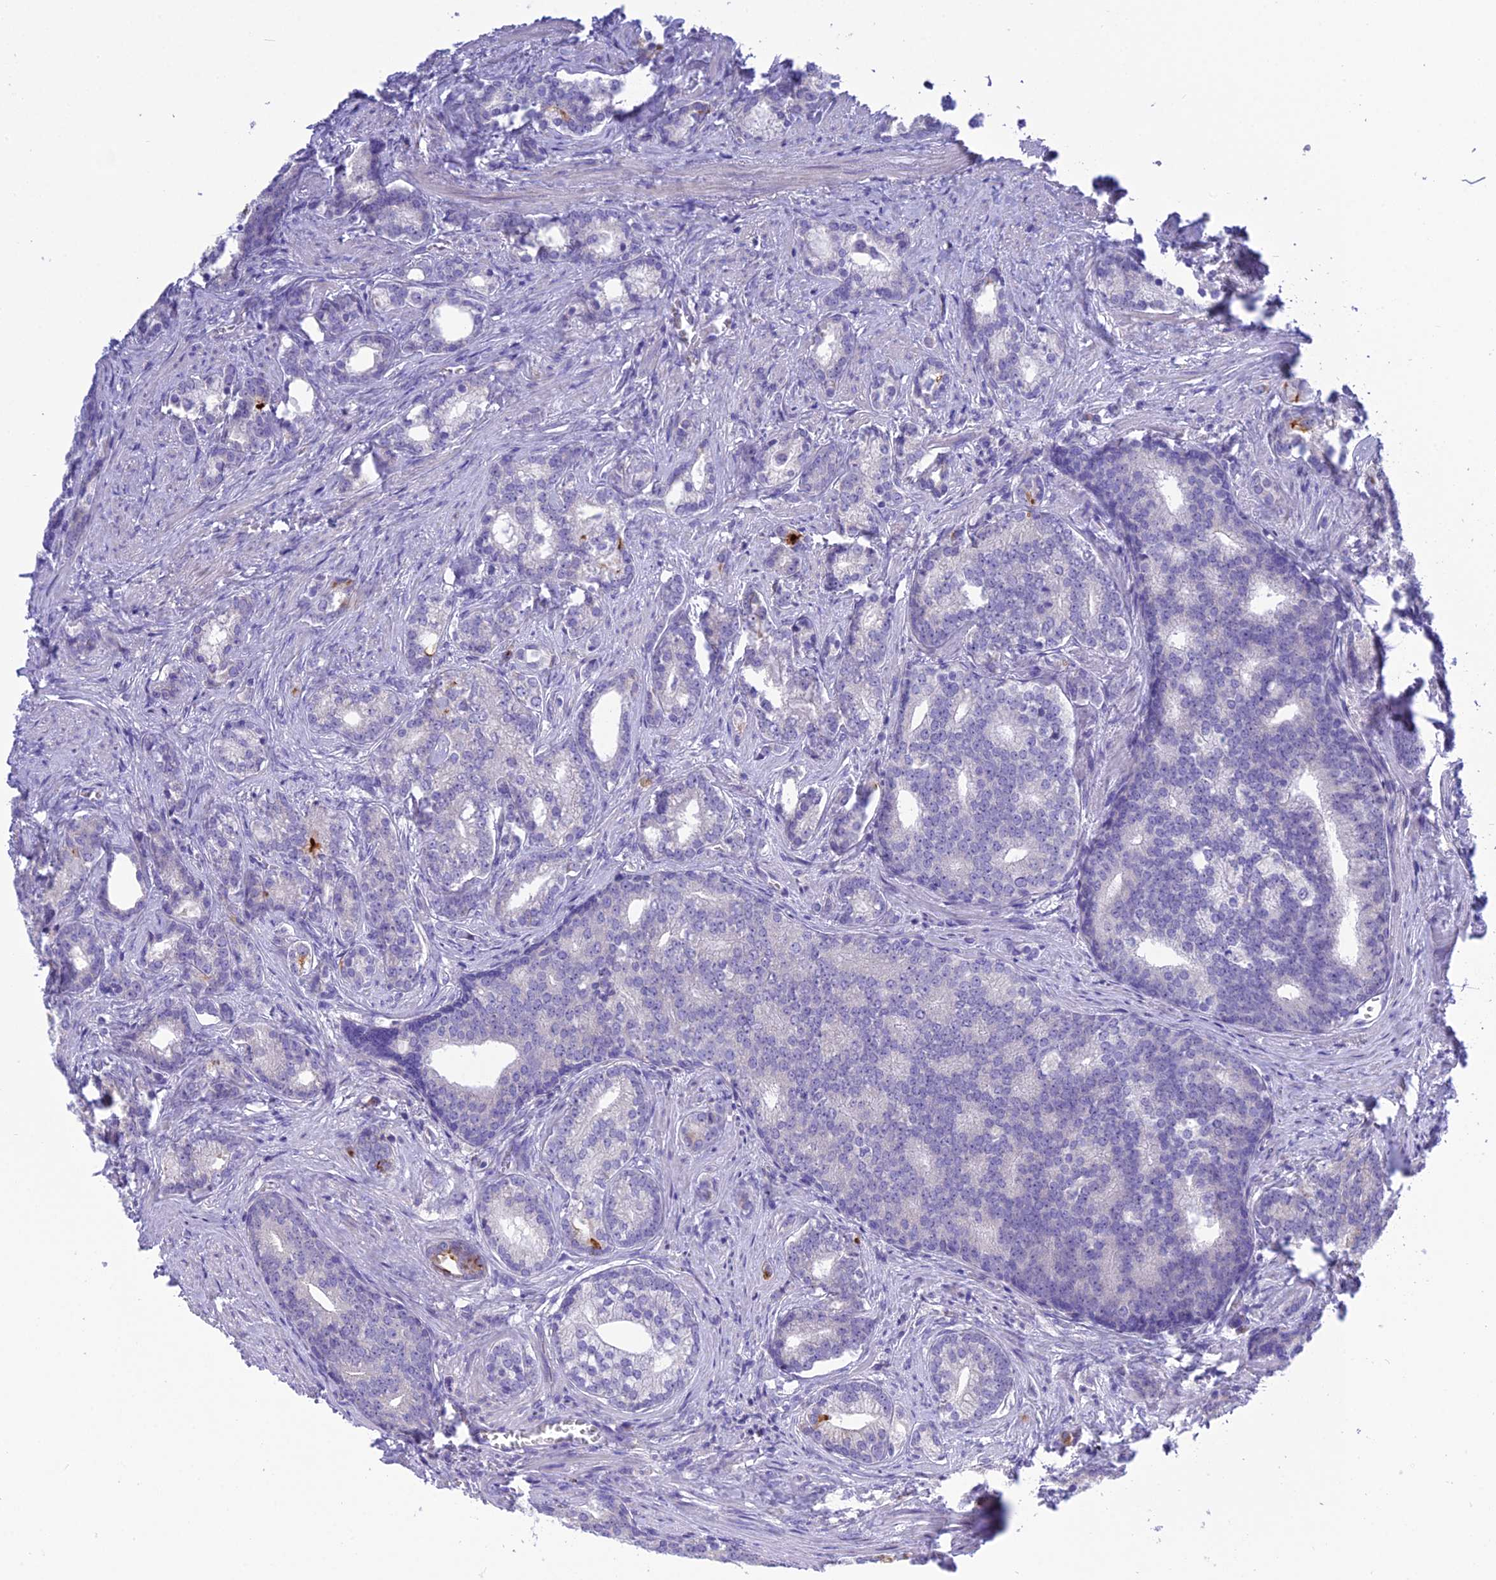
{"staining": {"intensity": "negative", "quantity": "none", "location": "none"}, "tissue": "prostate cancer", "cell_type": "Tumor cells", "image_type": "cancer", "snomed": [{"axis": "morphology", "description": "Adenocarcinoma, Low grade"}, {"axis": "topography", "description": "Prostate"}], "caption": "Immunohistochemistry of prostate cancer (adenocarcinoma (low-grade)) exhibits no positivity in tumor cells.", "gene": "KIAA0408", "patient": {"sex": "male", "age": 71}}